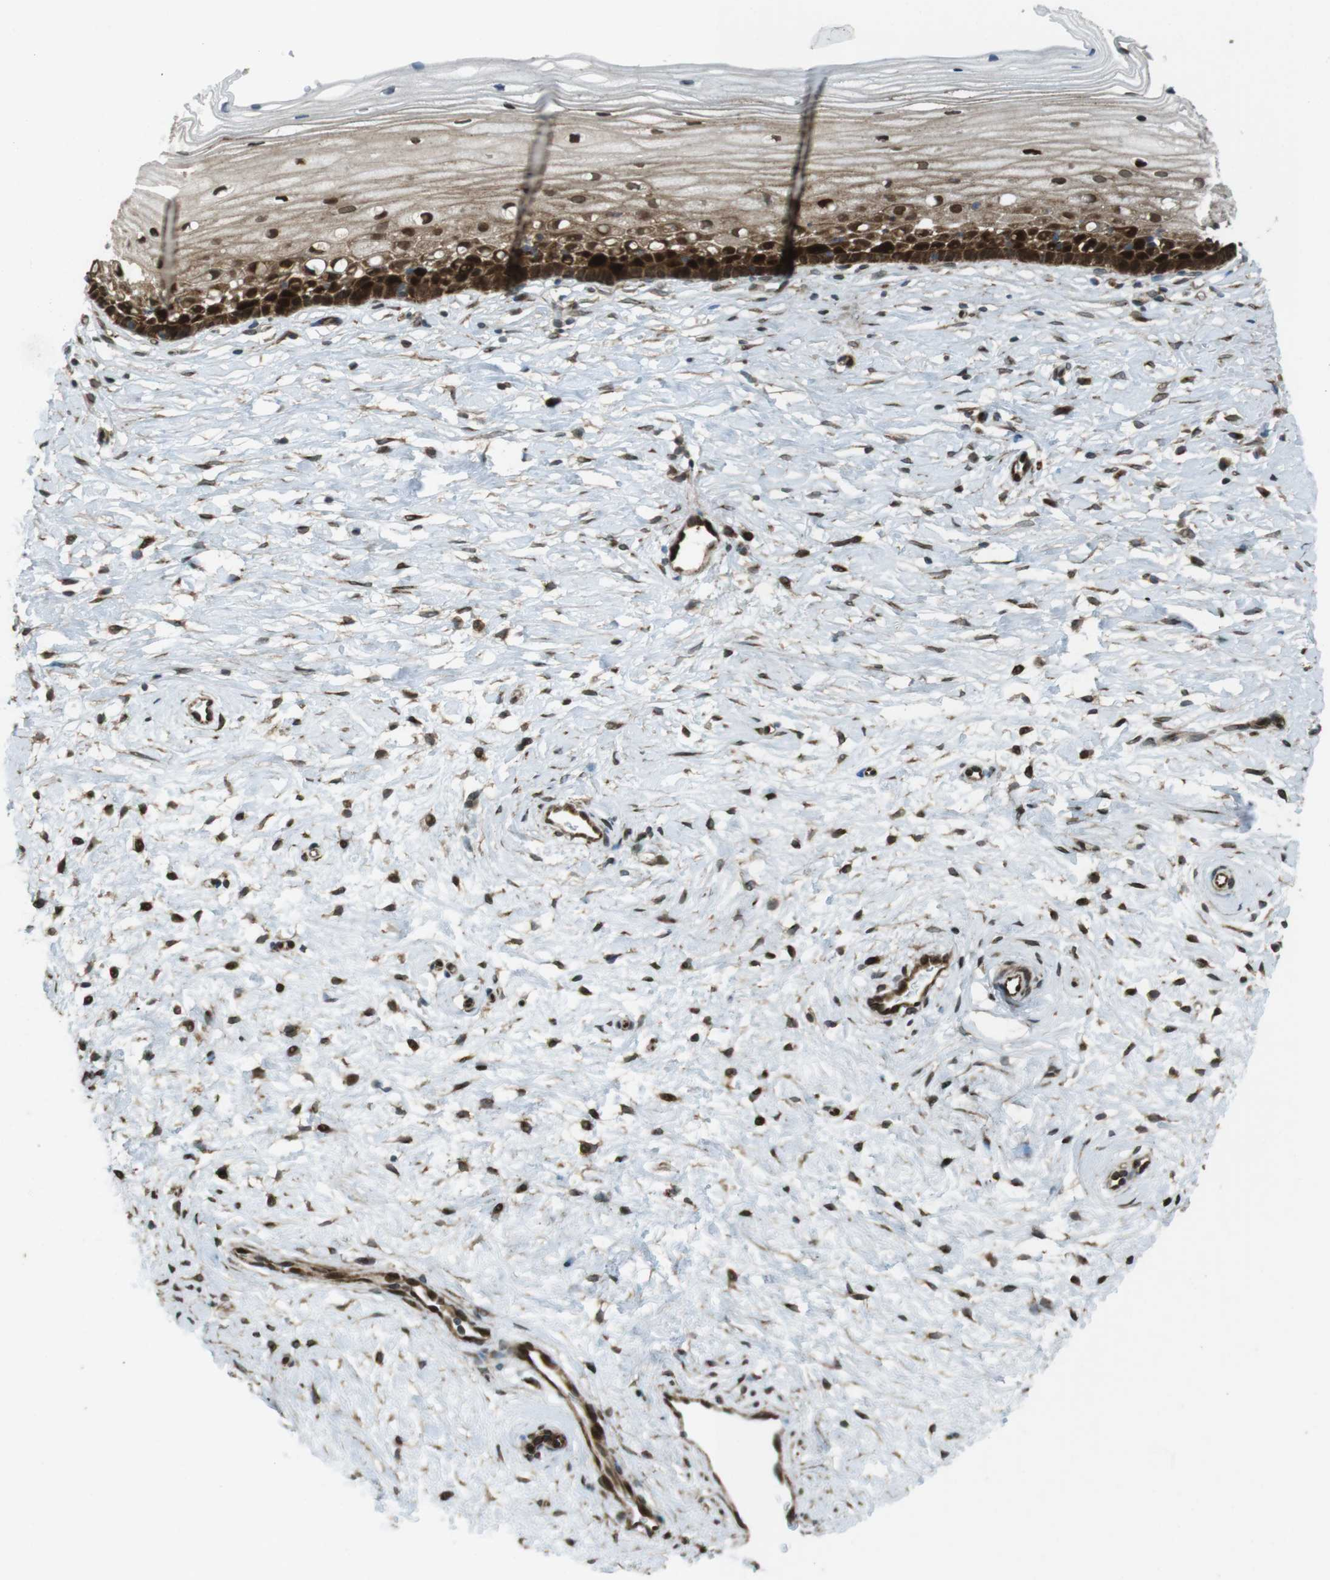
{"staining": {"intensity": "strong", "quantity": ">75%", "location": "cytoplasmic/membranous"}, "tissue": "cervix", "cell_type": "Glandular cells", "image_type": "normal", "snomed": [{"axis": "morphology", "description": "Normal tissue, NOS"}, {"axis": "topography", "description": "Cervix"}], "caption": "An IHC image of normal tissue is shown. Protein staining in brown highlights strong cytoplasmic/membranous positivity in cervix within glandular cells.", "gene": "ZNF330", "patient": {"sex": "female", "age": 39}}